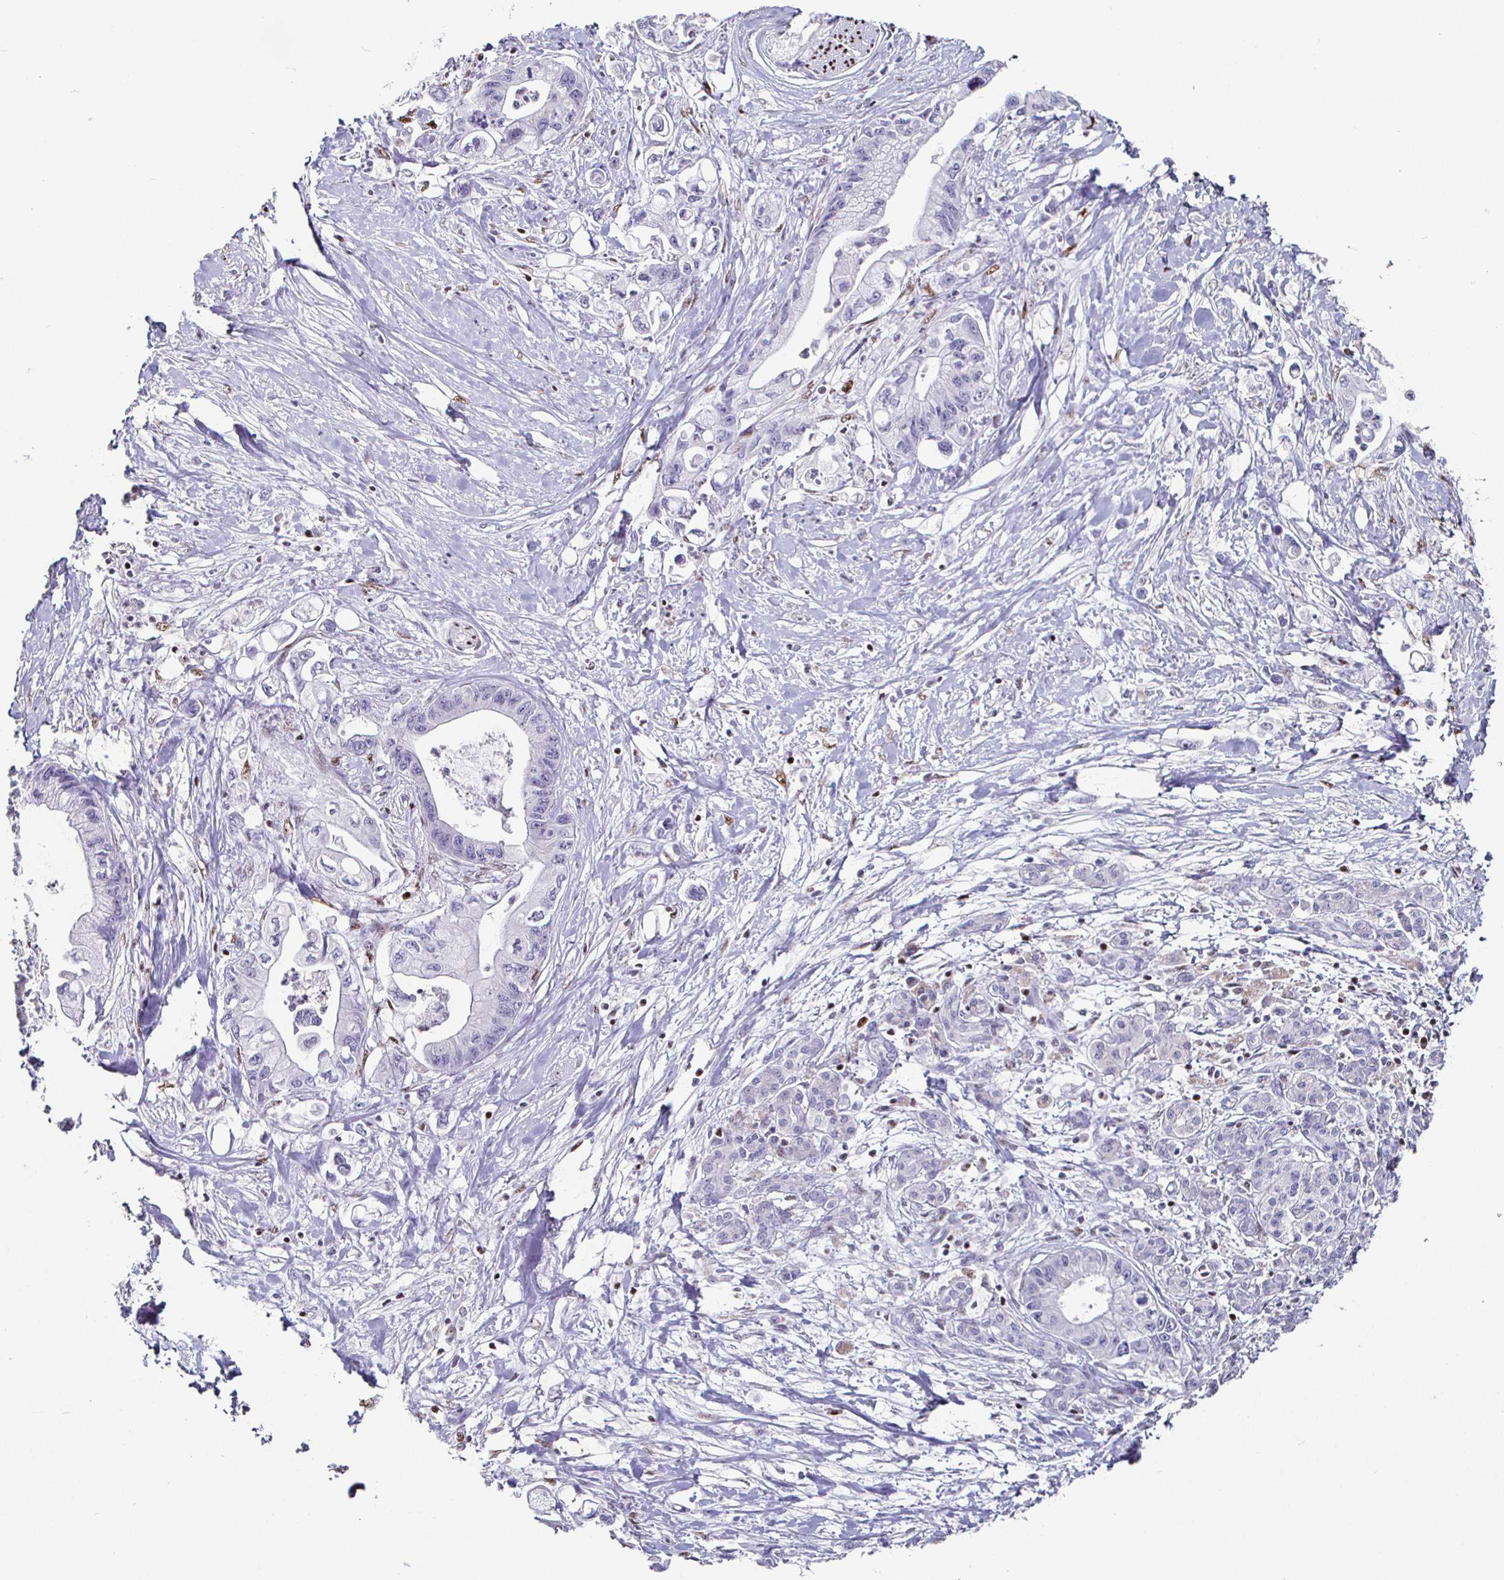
{"staining": {"intensity": "negative", "quantity": "none", "location": "none"}, "tissue": "pancreatic cancer", "cell_type": "Tumor cells", "image_type": "cancer", "snomed": [{"axis": "morphology", "description": "Adenocarcinoma, NOS"}, {"axis": "topography", "description": "Pancreas"}], "caption": "Immunohistochemistry (IHC) image of human adenocarcinoma (pancreatic) stained for a protein (brown), which reveals no staining in tumor cells.", "gene": "RUNX2", "patient": {"sex": "male", "age": 61}}